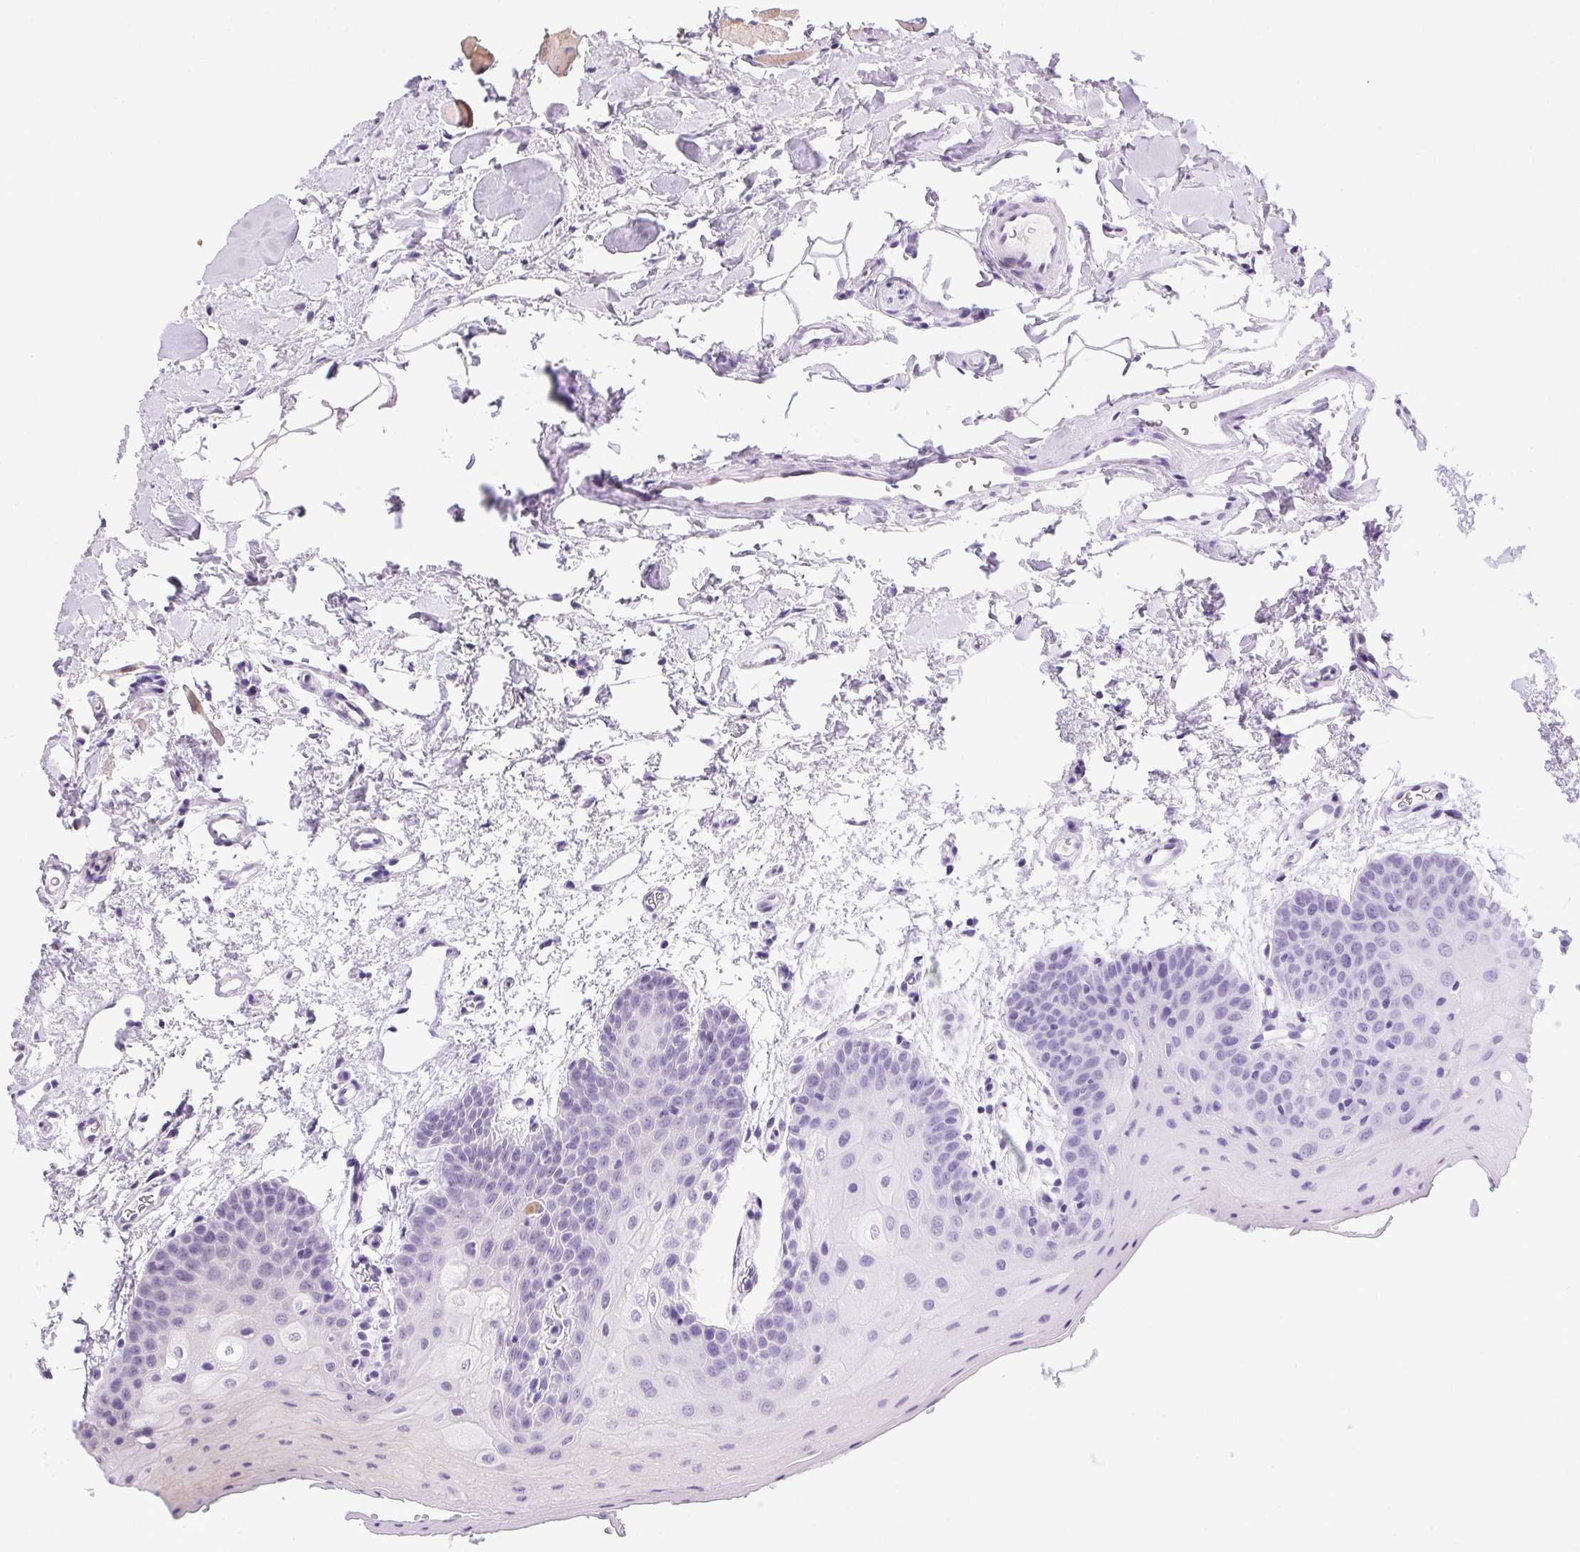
{"staining": {"intensity": "negative", "quantity": "none", "location": "none"}, "tissue": "oral mucosa", "cell_type": "Squamous epithelial cells", "image_type": "normal", "snomed": [{"axis": "morphology", "description": "Normal tissue, NOS"}, {"axis": "morphology", "description": "Squamous cell carcinoma, NOS"}, {"axis": "topography", "description": "Oral tissue"}, {"axis": "topography", "description": "Head-Neck"}], "caption": "Squamous epithelial cells show no significant protein expression in unremarkable oral mucosa.", "gene": "LRRTM1", "patient": {"sex": "female", "age": 50}}